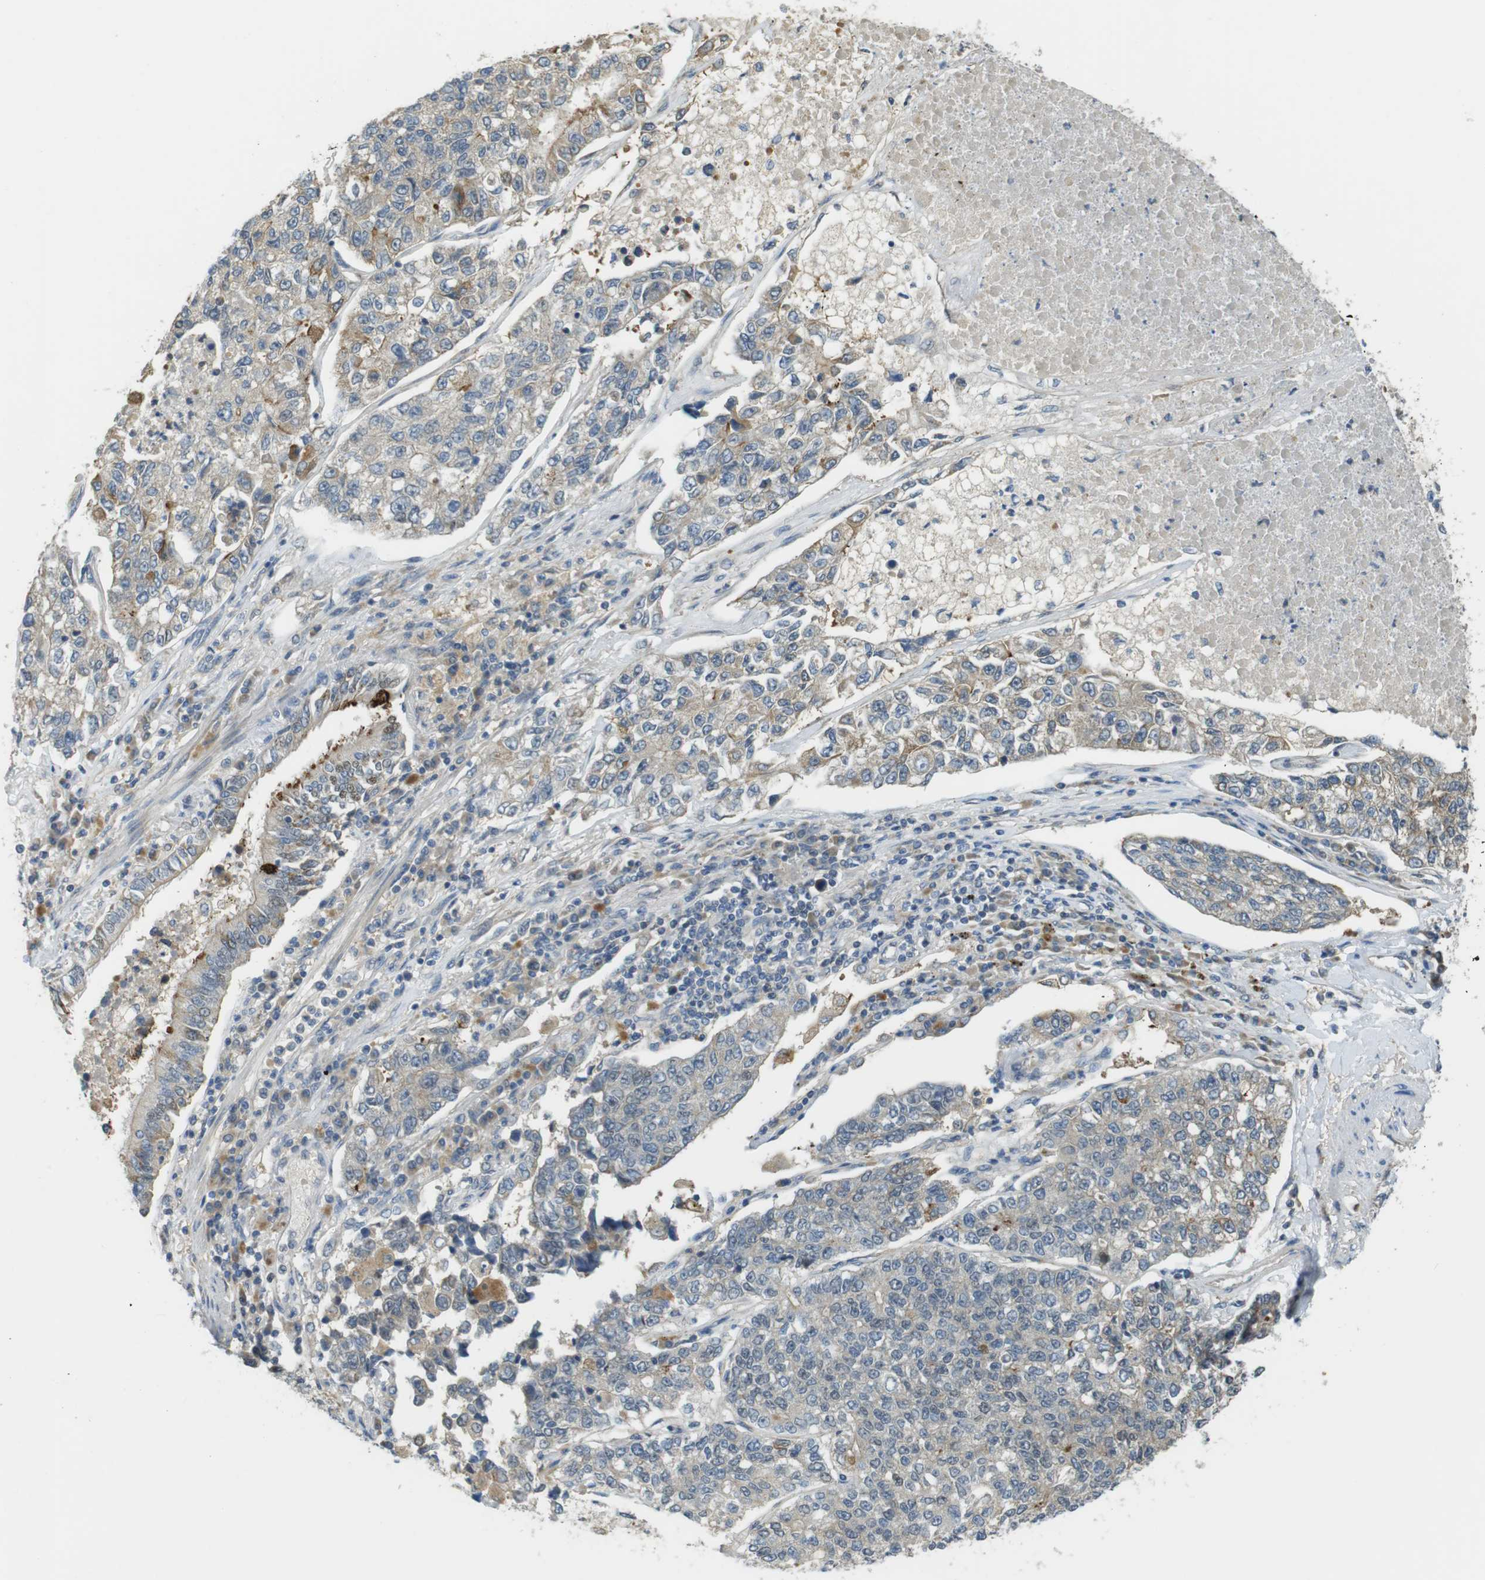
{"staining": {"intensity": "moderate", "quantity": "<25%", "location": "cytoplasmic/membranous"}, "tissue": "lung cancer", "cell_type": "Tumor cells", "image_type": "cancer", "snomed": [{"axis": "morphology", "description": "Adenocarcinoma, NOS"}, {"axis": "topography", "description": "Lung"}], "caption": "Immunohistochemical staining of human lung cancer reveals low levels of moderate cytoplasmic/membranous staining in approximately <25% of tumor cells.", "gene": "ABHD15", "patient": {"sex": "male", "age": 49}}